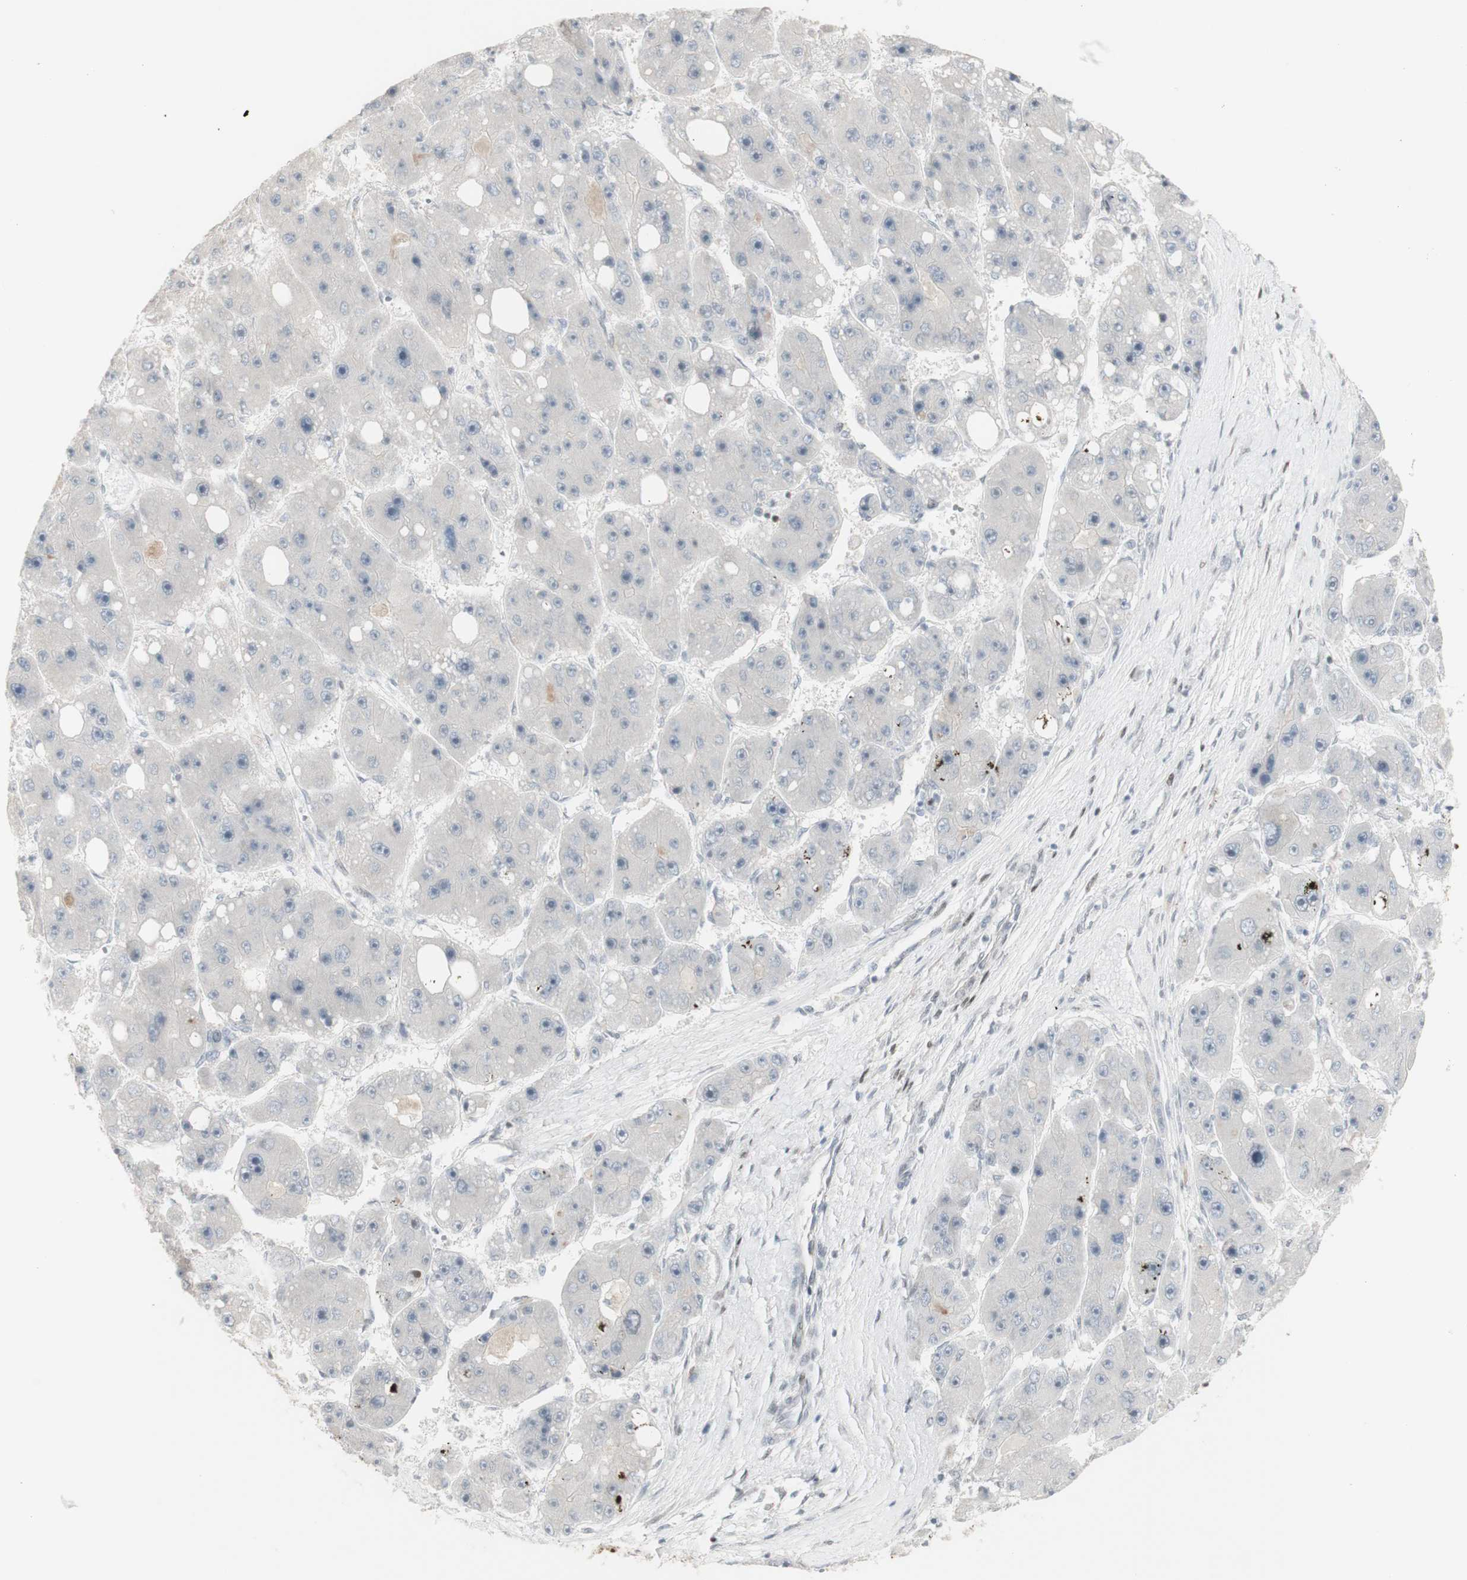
{"staining": {"intensity": "negative", "quantity": "none", "location": "none"}, "tissue": "liver cancer", "cell_type": "Tumor cells", "image_type": "cancer", "snomed": [{"axis": "morphology", "description": "Carcinoma, Hepatocellular, NOS"}, {"axis": "topography", "description": "Liver"}], "caption": "Tumor cells are negative for protein expression in human liver cancer. (Stains: DAB (3,3'-diaminobenzidine) immunohistochemistry with hematoxylin counter stain, Microscopy: brightfield microscopy at high magnification).", "gene": "C1orf116", "patient": {"sex": "female", "age": 61}}